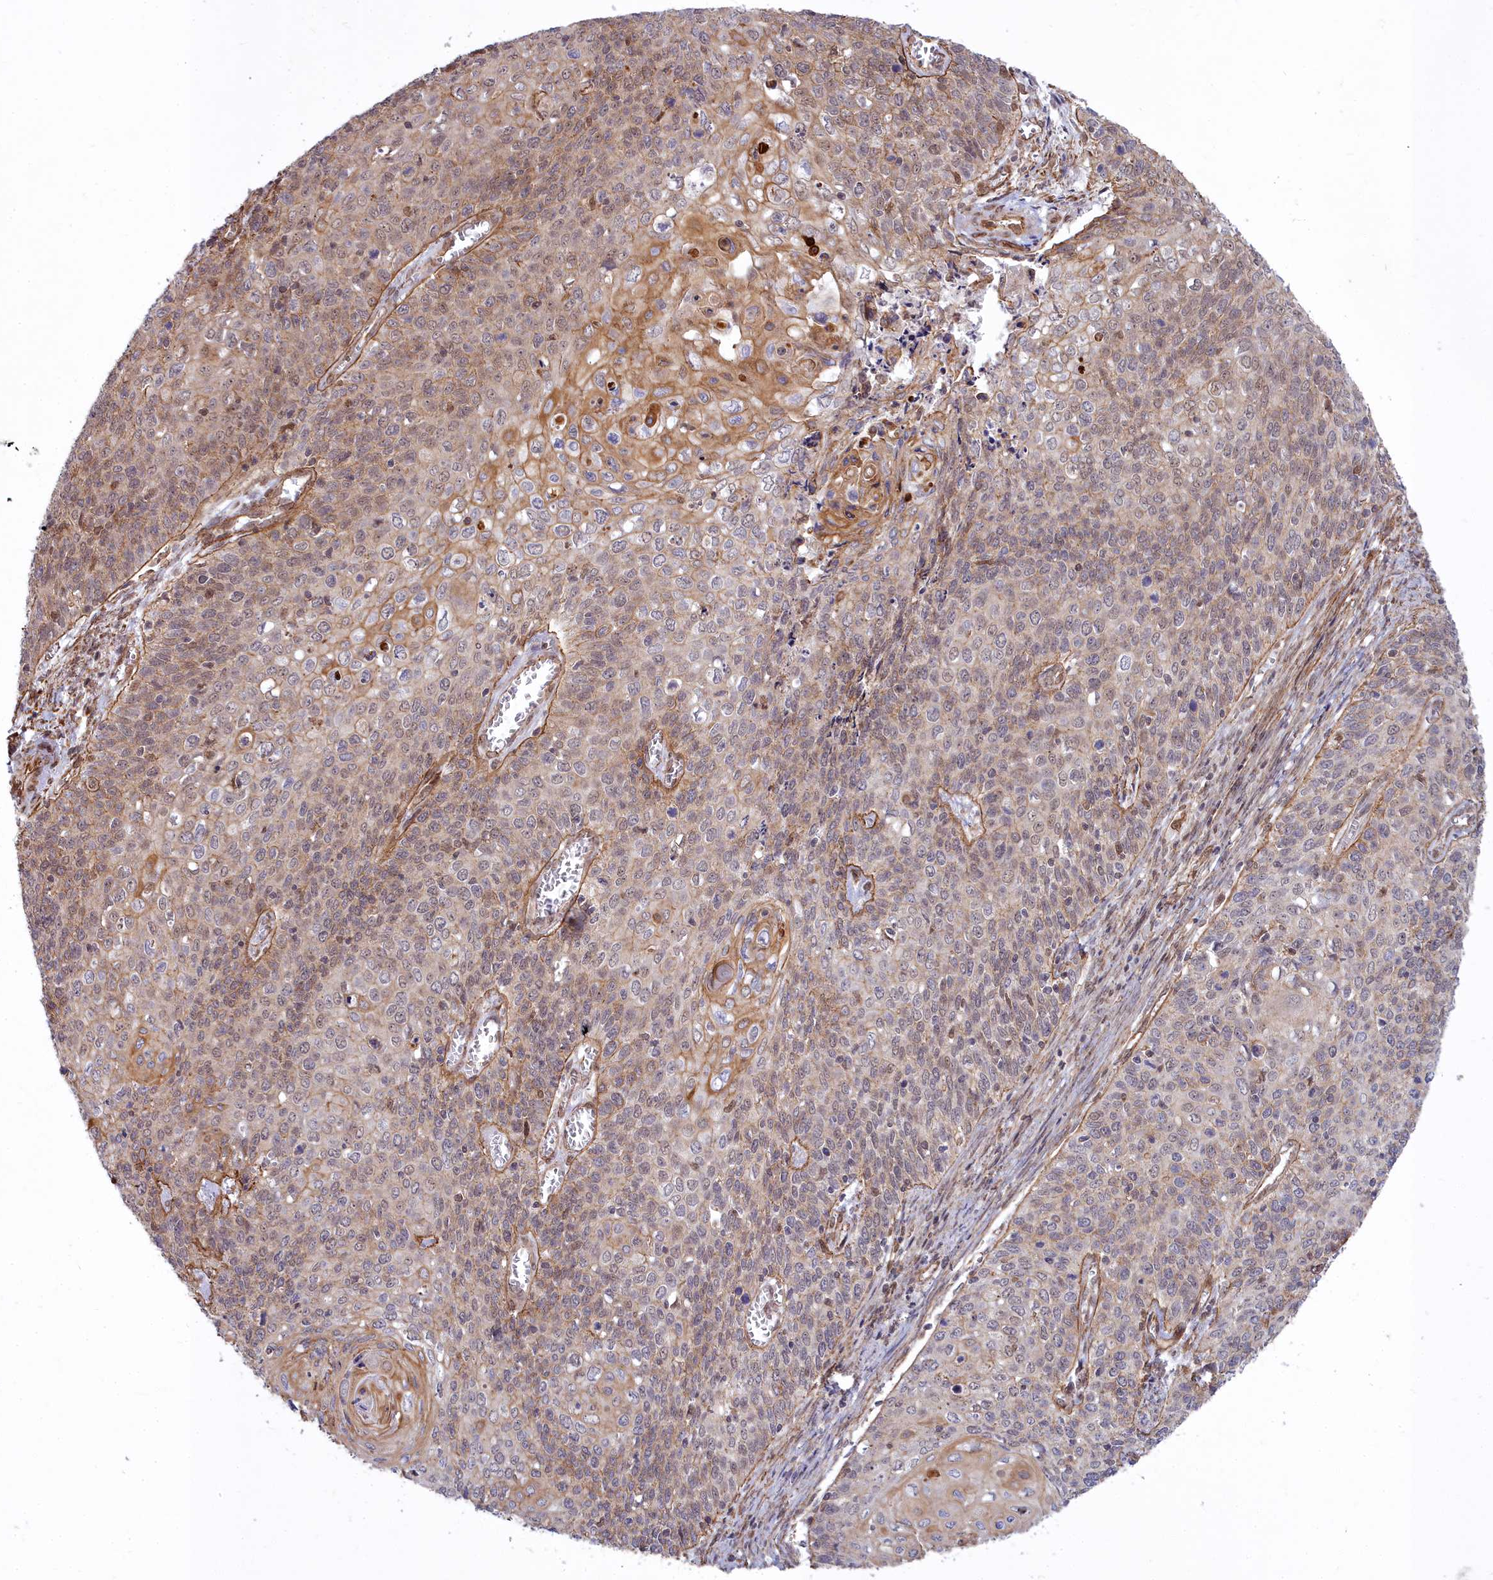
{"staining": {"intensity": "moderate", "quantity": "<25%", "location": "cytoplasmic/membranous"}, "tissue": "cervical cancer", "cell_type": "Tumor cells", "image_type": "cancer", "snomed": [{"axis": "morphology", "description": "Squamous cell carcinoma, NOS"}, {"axis": "topography", "description": "Cervix"}], "caption": "Cervical cancer stained with a protein marker shows moderate staining in tumor cells.", "gene": "YJU2", "patient": {"sex": "female", "age": 39}}